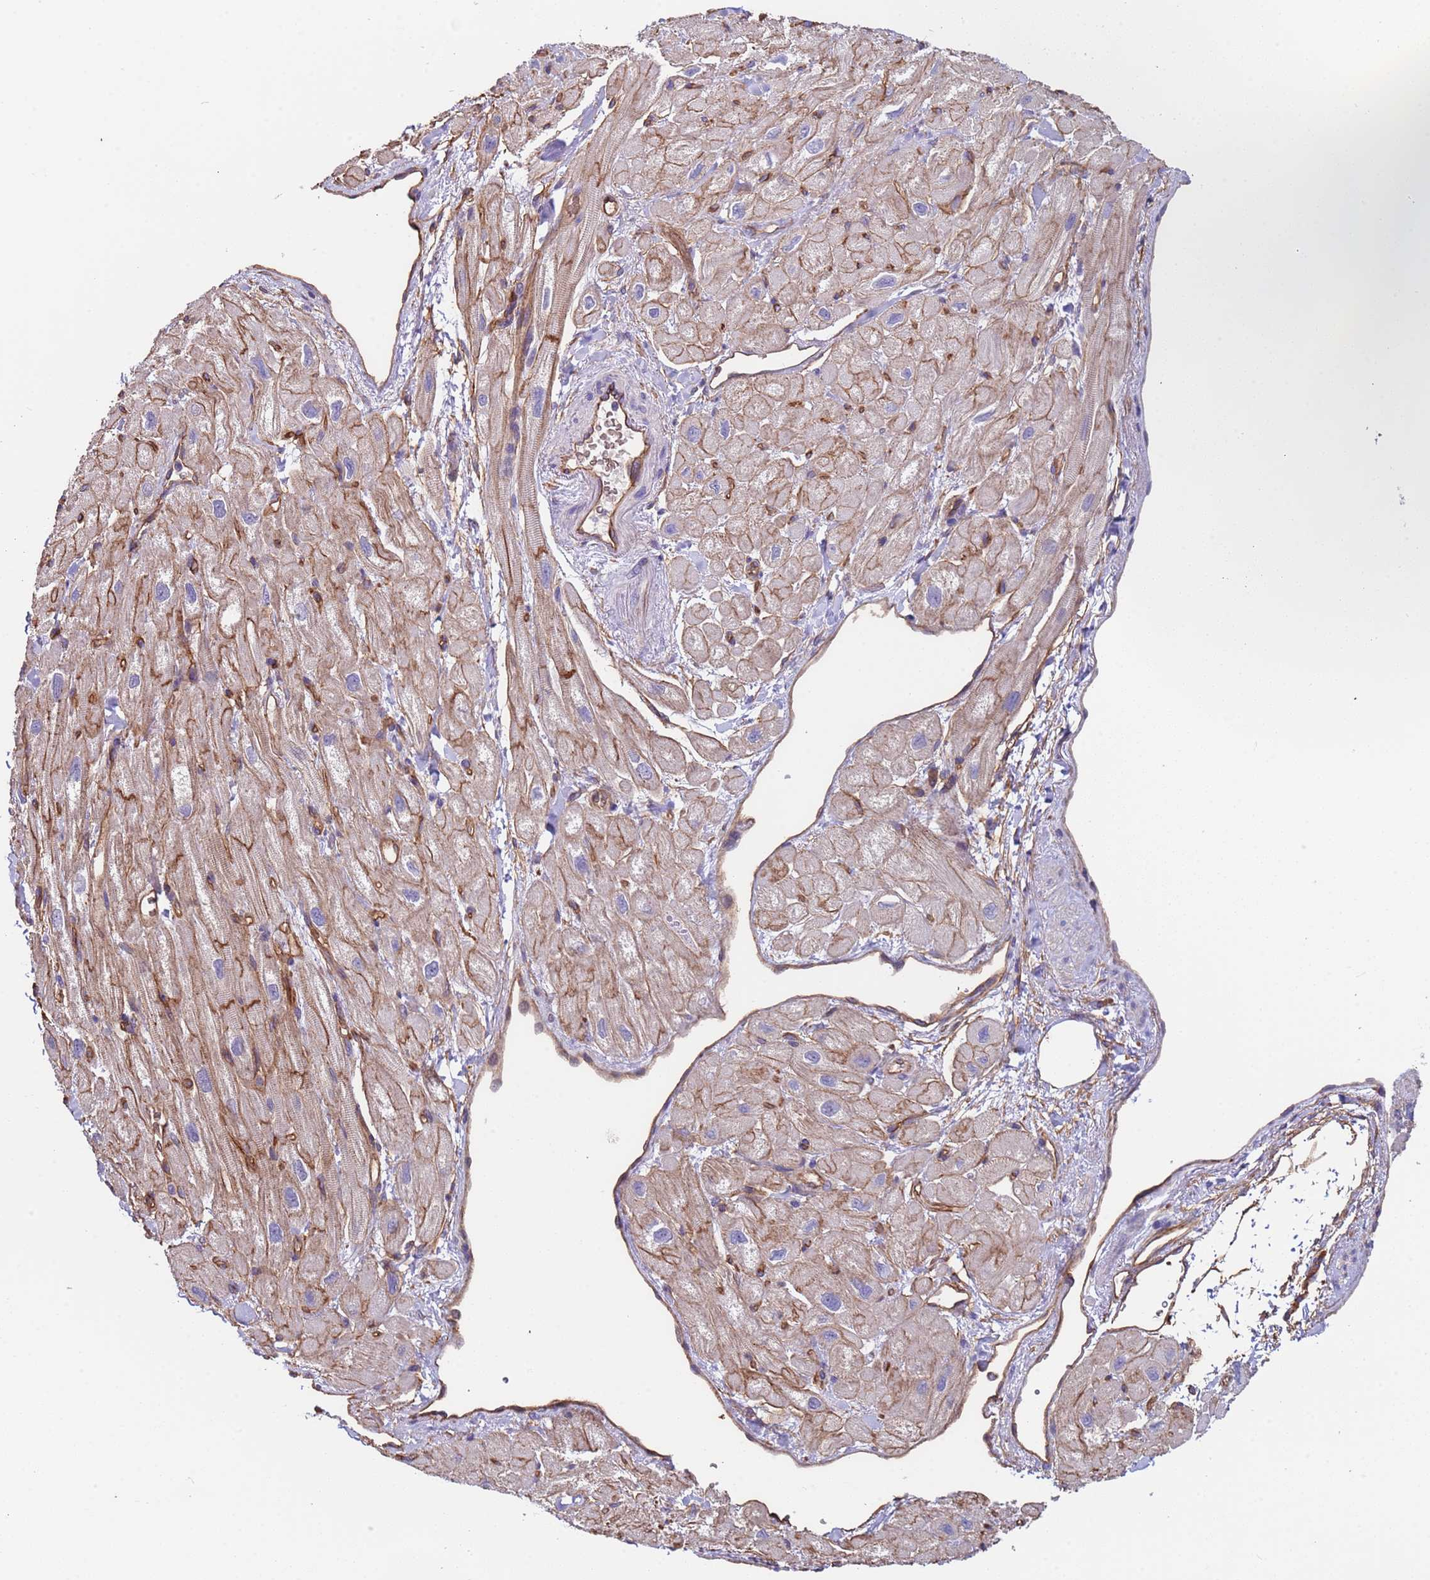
{"staining": {"intensity": "weak", "quantity": ">75%", "location": "cytoplasmic/membranous"}, "tissue": "heart muscle", "cell_type": "Cardiomyocytes", "image_type": "normal", "snomed": [{"axis": "morphology", "description": "Normal tissue, NOS"}, {"axis": "topography", "description": "Heart"}], "caption": "Protein expression analysis of benign human heart muscle reveals weak cytoplasmic/membranous expression in approximately >75% of cardiomyocytes. (Brightfield microscopy of DAB IHC at high magnification).", "gene": "ZNF248", "patient": {"sex": "male", "age": 65}}